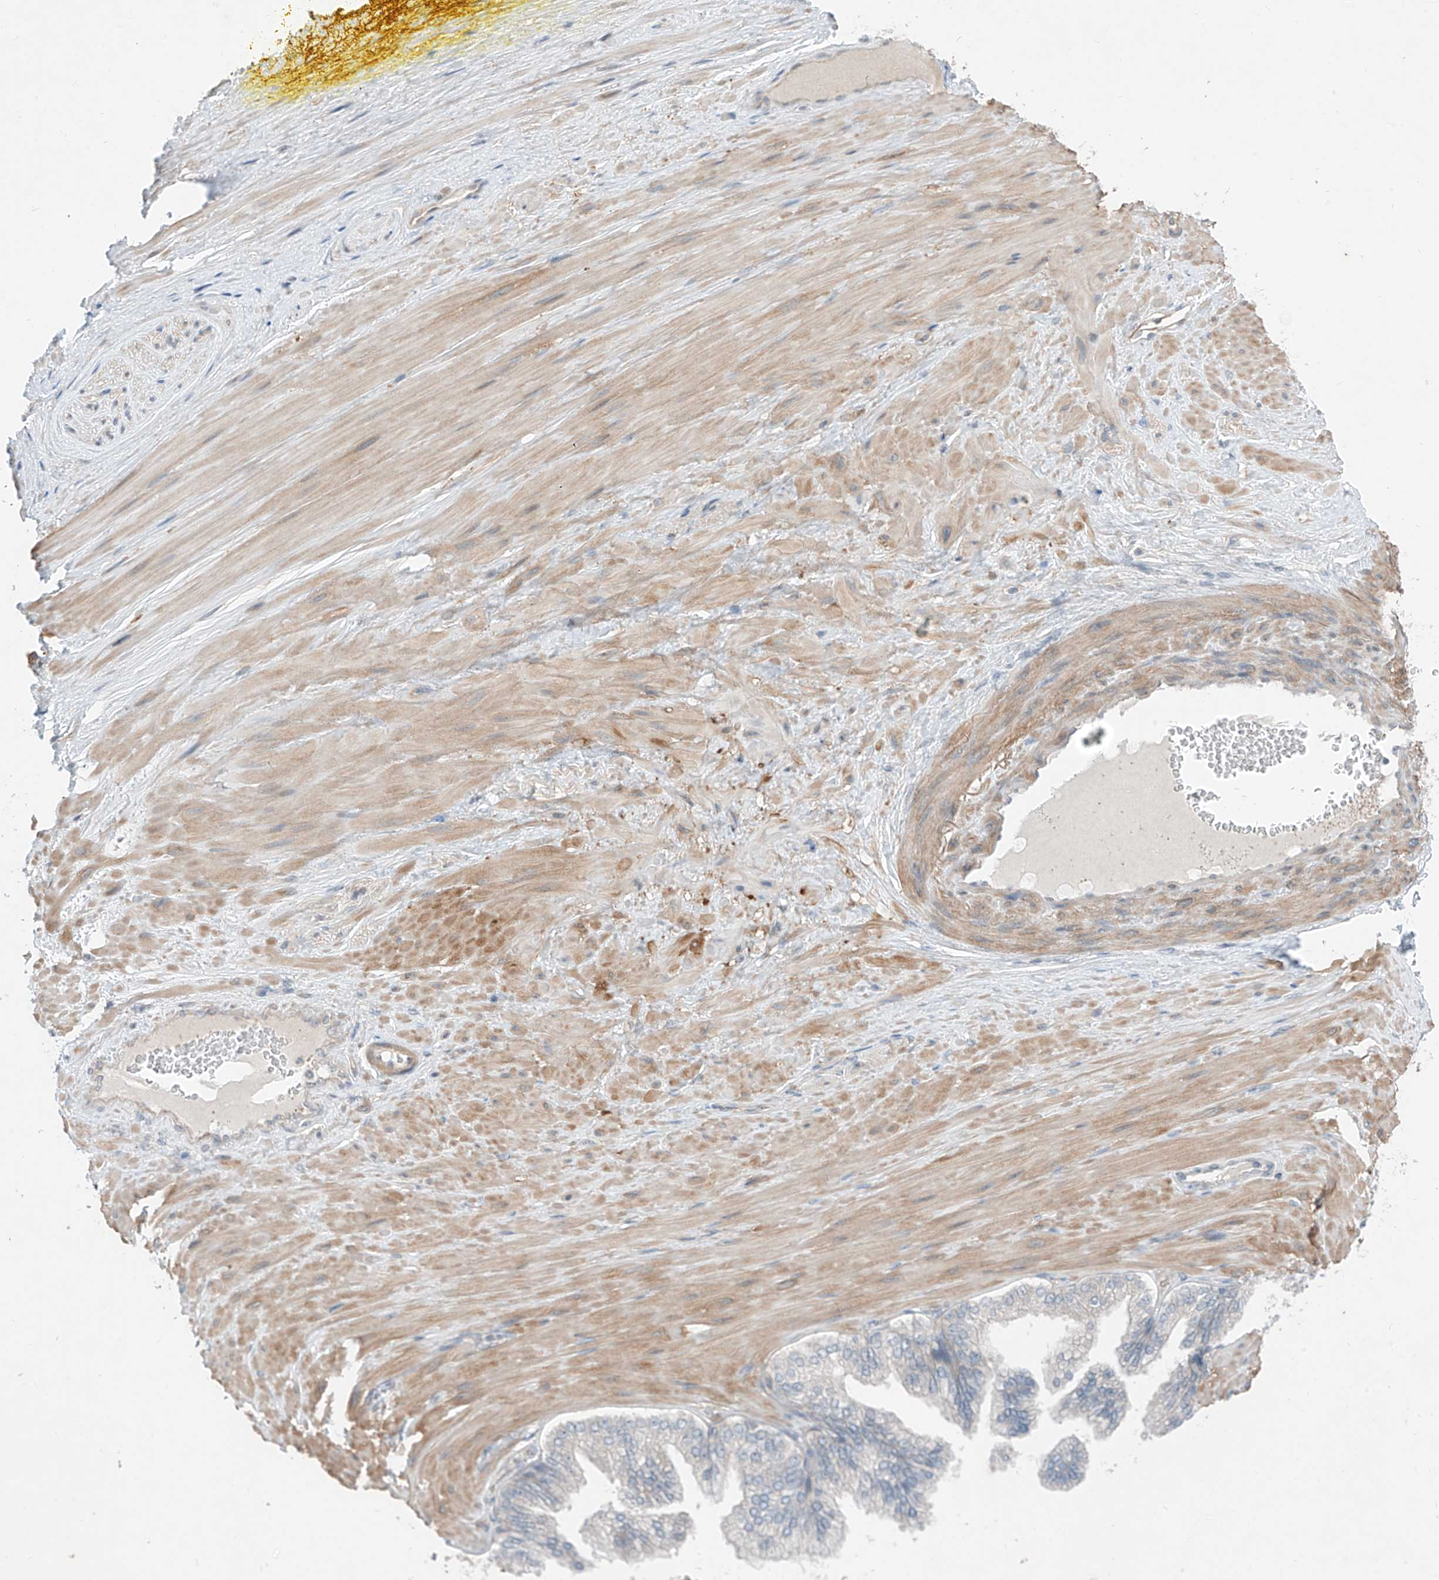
{"staining": {"intensity": "negative", "quantity": "none", "location": "none"}, "tissue": "adipose tissue", "cell_type": "Adipocytes", "image_type": "normal", "snomed": [{"axis": "morphology", "description": "Normal tissue, NOS"}, {"axis": "morphology", "description": "Adenocarcinoma, Low grade"}, {"axis": "topography", "description": "Prostate"}, {"axis": "topography", "description": "Peripheral nerve tissue"}], "caption": "Adipocytes show no significant positivity in normal adipose tissue. Brightfield microscopy of IHC stained with DAB (3,3'-diaminobenzidine) (brown) and hematoxylin (blue), captured at high magnification.", "gene": "ABLIM2", "patient": {"sex": "male", "age": 63}}